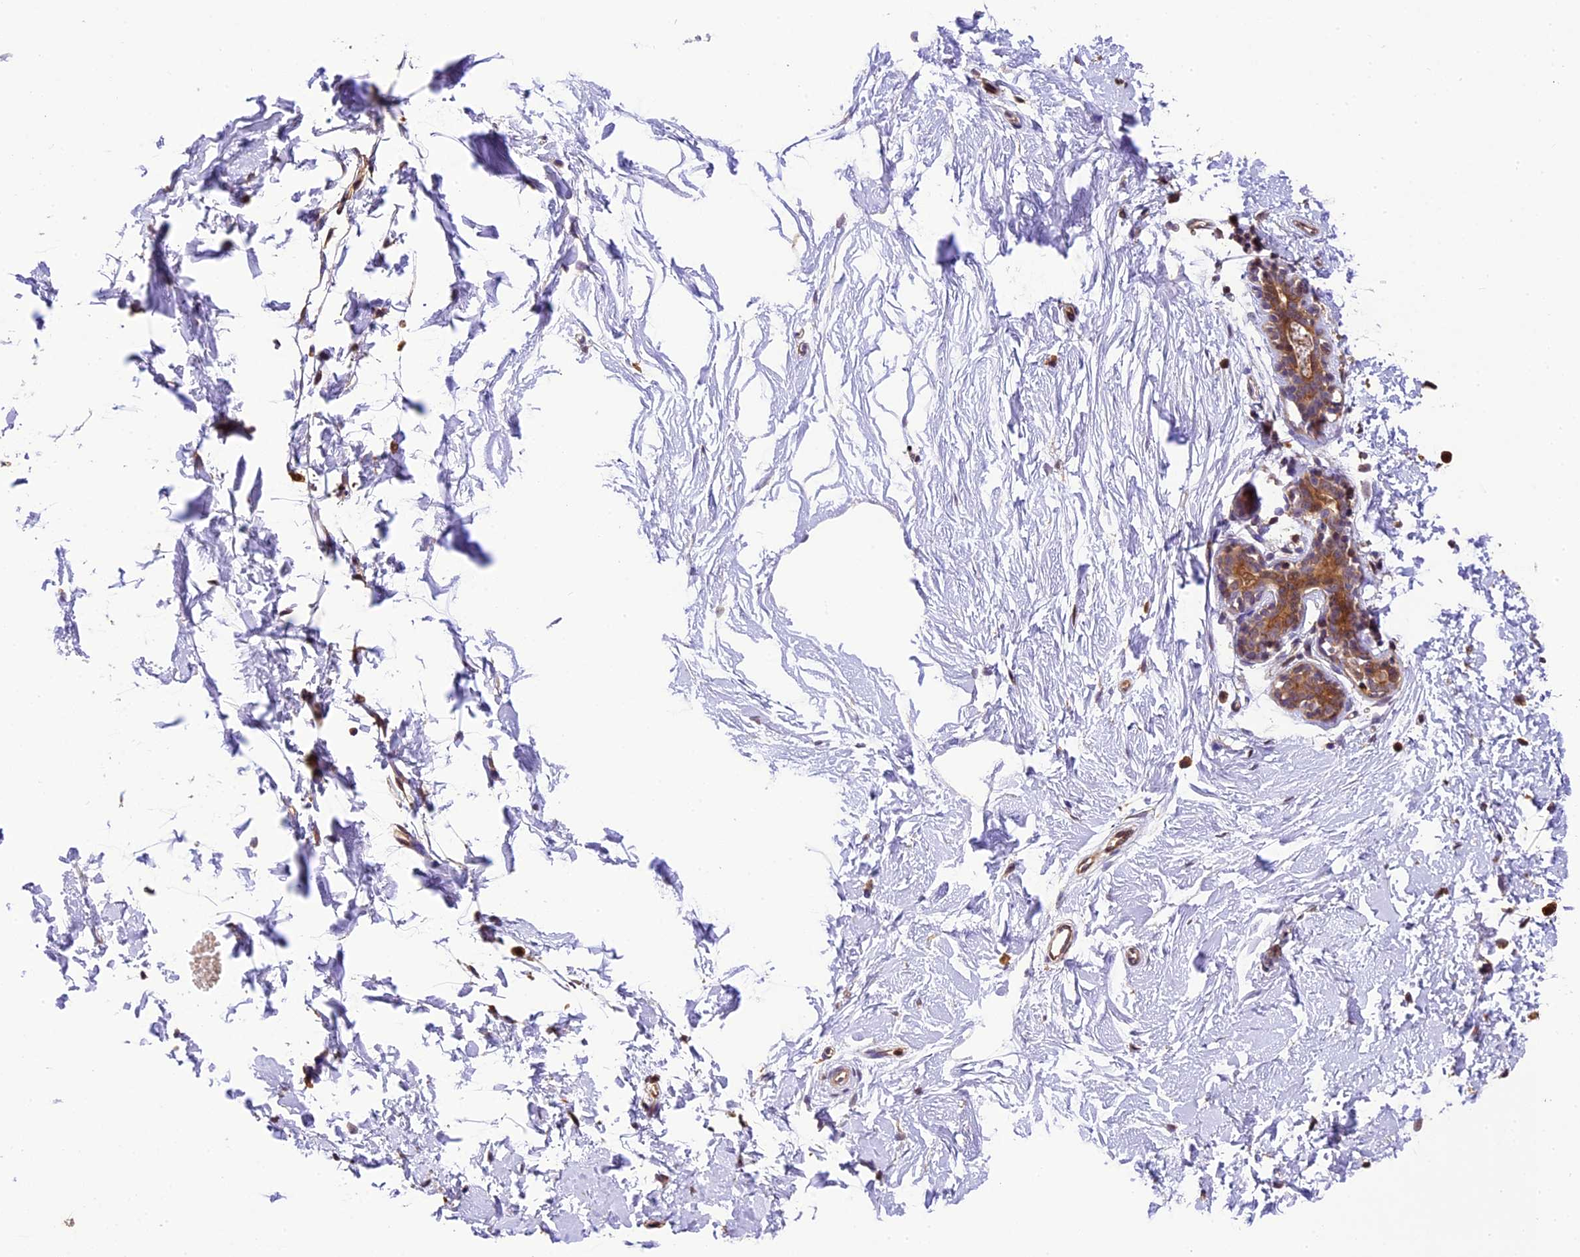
{"staining": {"intensity": "negative", "quantity": "none", "location": "none"}, "tissue": "soft tissue", "cell_type": "Fibroblasts", "image_type": "normal", "snomed": [{"axis": "morphology", "description": "Normal tissue, NOS"}, {"axis": "topography", "description": "Breast"}], "caption": "IHC histopathology image of normal soft tissue stained for a protein (brown), which displays no expression in fibroblasts. (IHC, brightfield microscopy, high magnification).", "gene": "DGKH", "patient": {"sex": "female", "age": 23}}